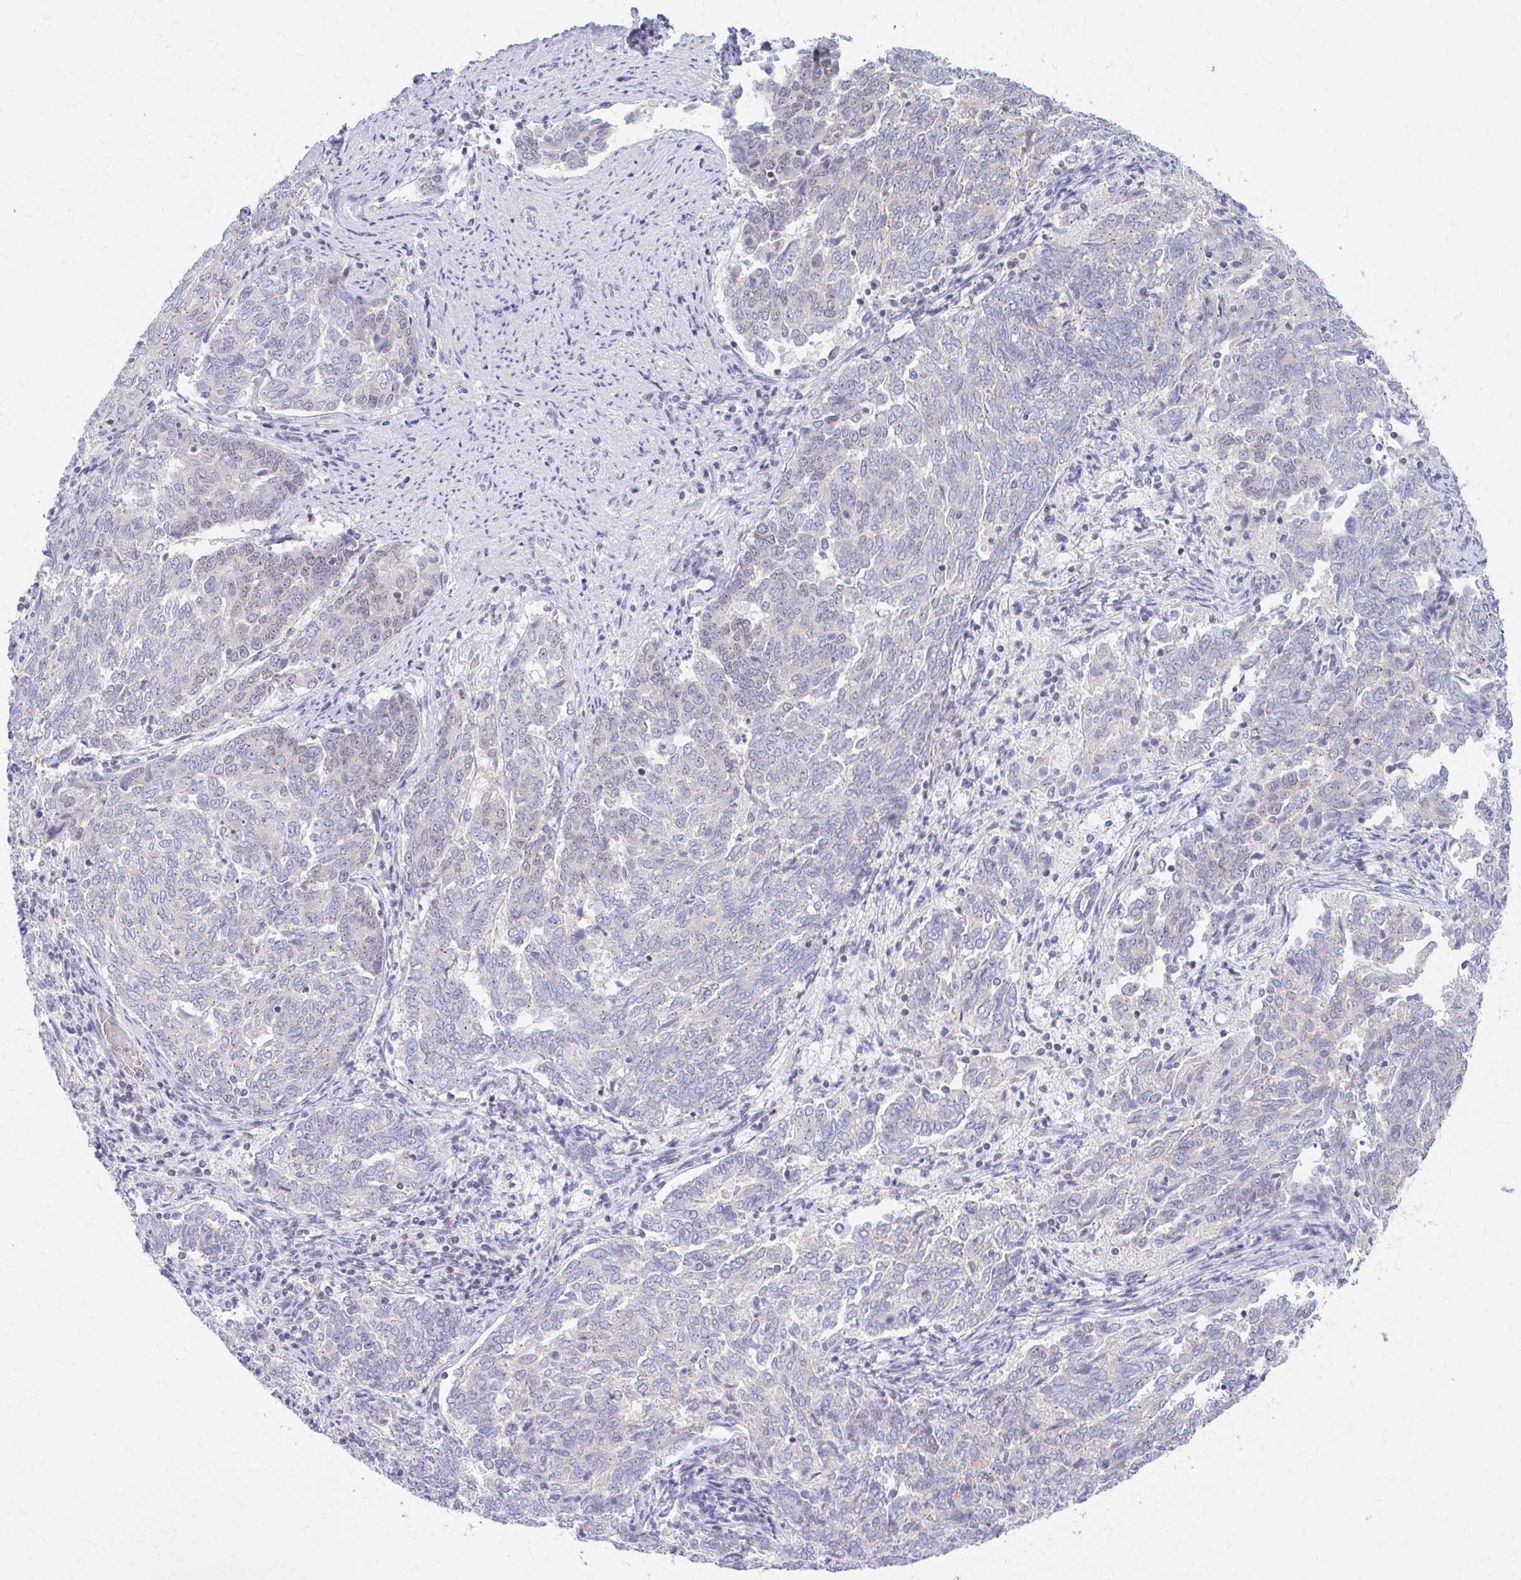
{"staining": {"intensity": "negative", "quantity": "none", "location": "none"}, "tissue": "endometrial cancer", "cell_type": "Tumor cells", "image_type": "cancer", "snomed": [{"axis": "morphology", "description": "Adenocarcinoma, NOS"}, {"axis": "topography", "description": "Endometrium"}], "caption": "Tumor cells are negative for brown protein staining in endometrial adenocarcinoma.", "gene": "RADIL", "patient": {"sex": "female", "age": 80}}